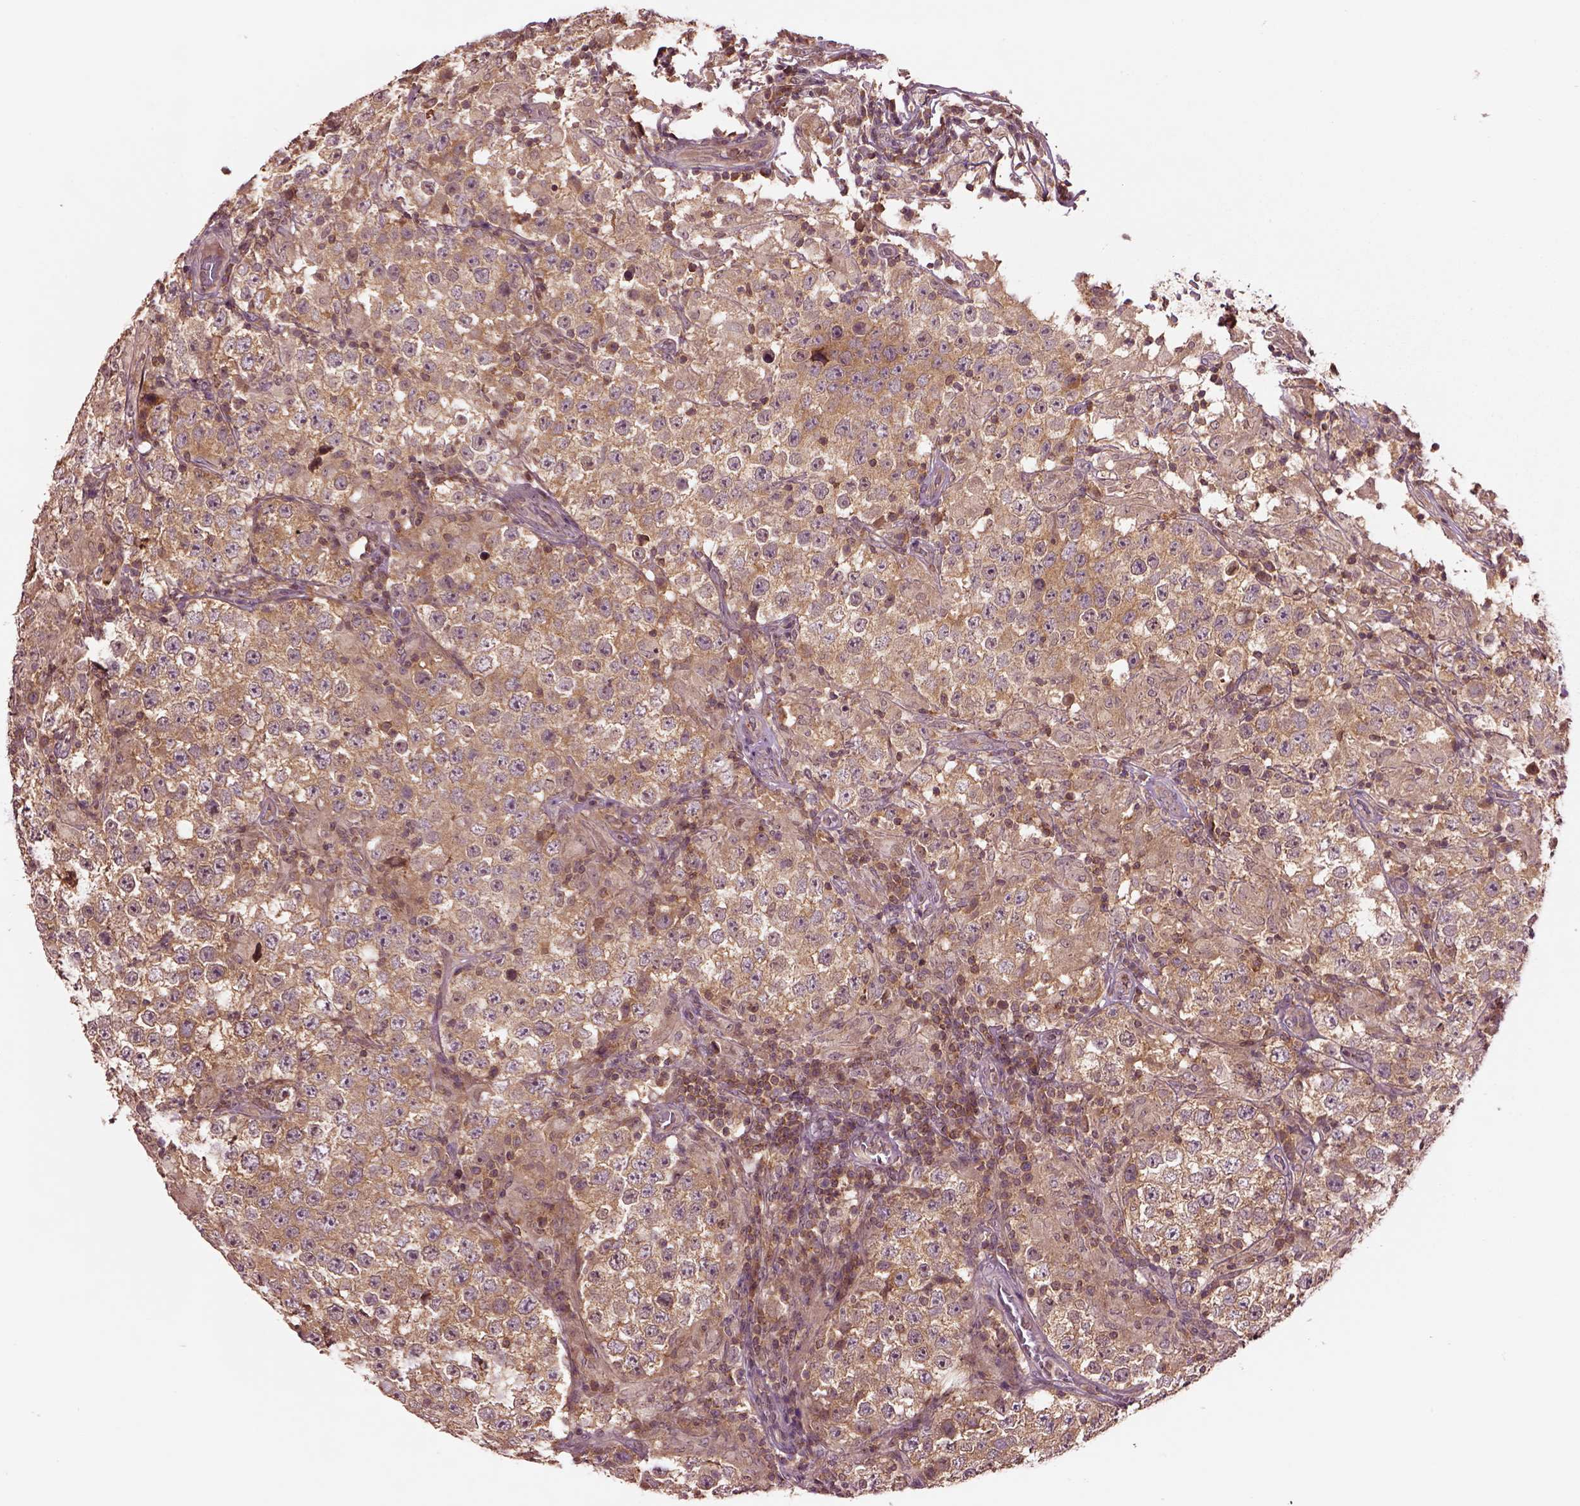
{"staining": {"intensity": "negative", "quantity": "none", "location": "none"}, "tissue": "testis cancer", "cell_type": "Tumor cells", "image_type": "cancer", "snomed": [{"axis": "morphology", "description": "Seminoma, NOS"}, {"axis": "morphology", "description": "Carcinoma, Embryonal, NOS"}, {"axis": "topography", "description": "Testis"}], "caption": "Tumor cells show no significant expression in testis embryonal carcinoma.", "gene": "MTHFS", "patient": {"sex": "male", "age": 41}}